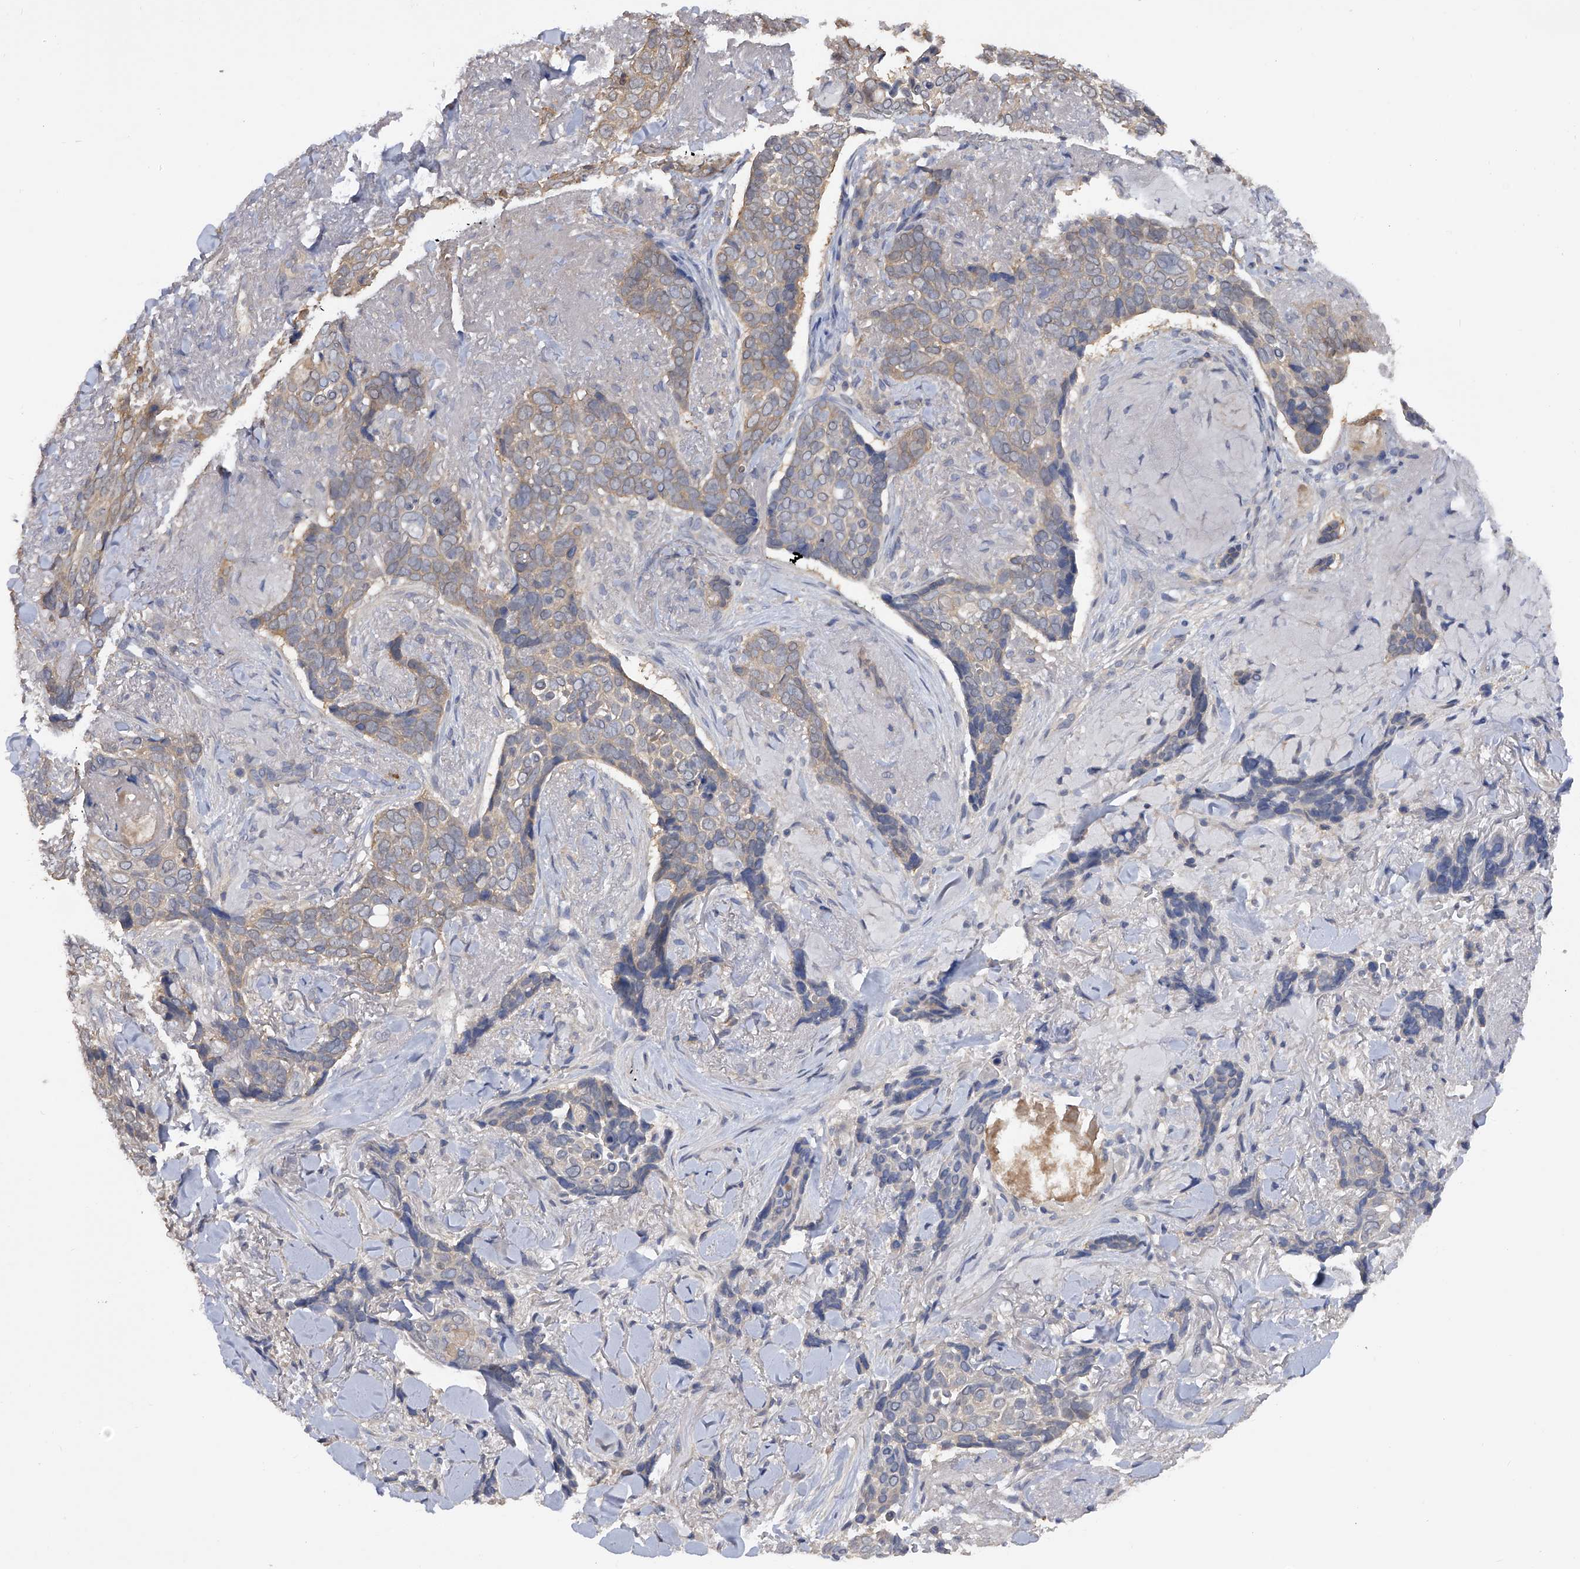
{"staining": {"intensity": "weak", "quantity": "<25%", "location": "cytoplasmic/membranous"}, "tissue": "skin cancer", "cell_type": "Tumor cells", "image_type": "cancer", "snomed": [{"axis": "morphology", "description": "Basal cell carcinoma"}, {"axis": "topography", "description": "Skin"}], "caption": "An immunohistochemistry (IHC) histopathology image of basal cell carcinoma (skin) is shown. There is no staining in tumor cells of basal cell carcinoma (skin). (Immunohistochemistry, brightfield microscopy, high magnification).", "gene": "CFAP298", "patient": {"sex": "female", "age": 82}}